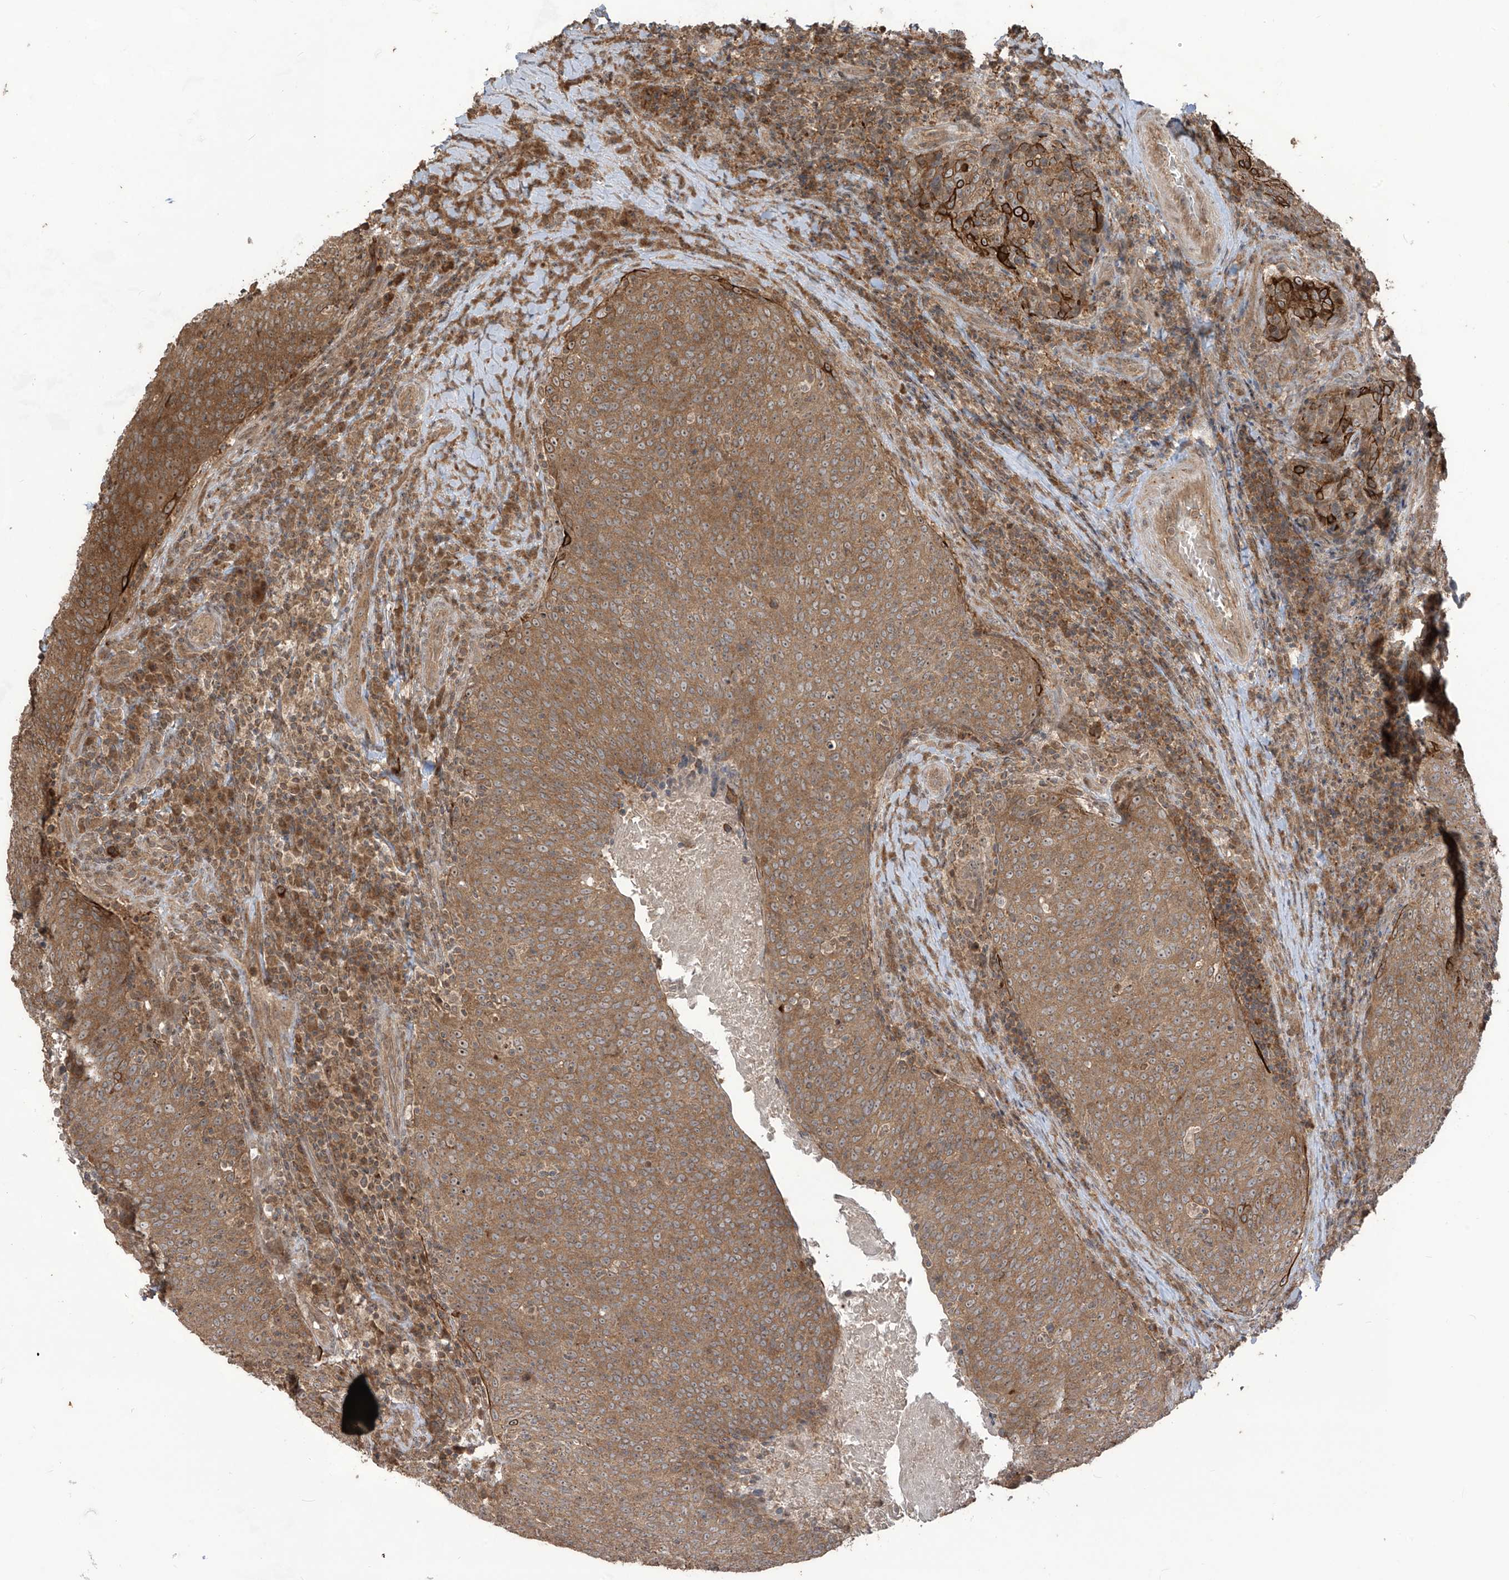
{"staining": {"intensity": "moderate", "quantity": ">75%", "location": "cytoplasmic/membranous"}, "tissue": "head and neck cancer", "cell_type": "Tumor cells", "image_type": "cancer", "snomed": [{"axis": "morphology", "description": "Squamous cell carcinoma, NOS"}, {"axis": "morphology", "description": "Squamous cell carcinoma, metastatic, NOS"}, {"axis": "topography", "description": "Lymph node"}, {"axis": "topography", "description": "Head-Neck"}], "caption": "This photomicrograph exhibits metastatic squamous cell carcinoma (head and neck) stained with IHC to label a protein in brown. The cytoplasmic/membranous of tumor cells show moderate positivity for the protein. Nuclei are counter-stained blue.", "gene": "CARF", "patient": {"sex": "male", "age": 62}}